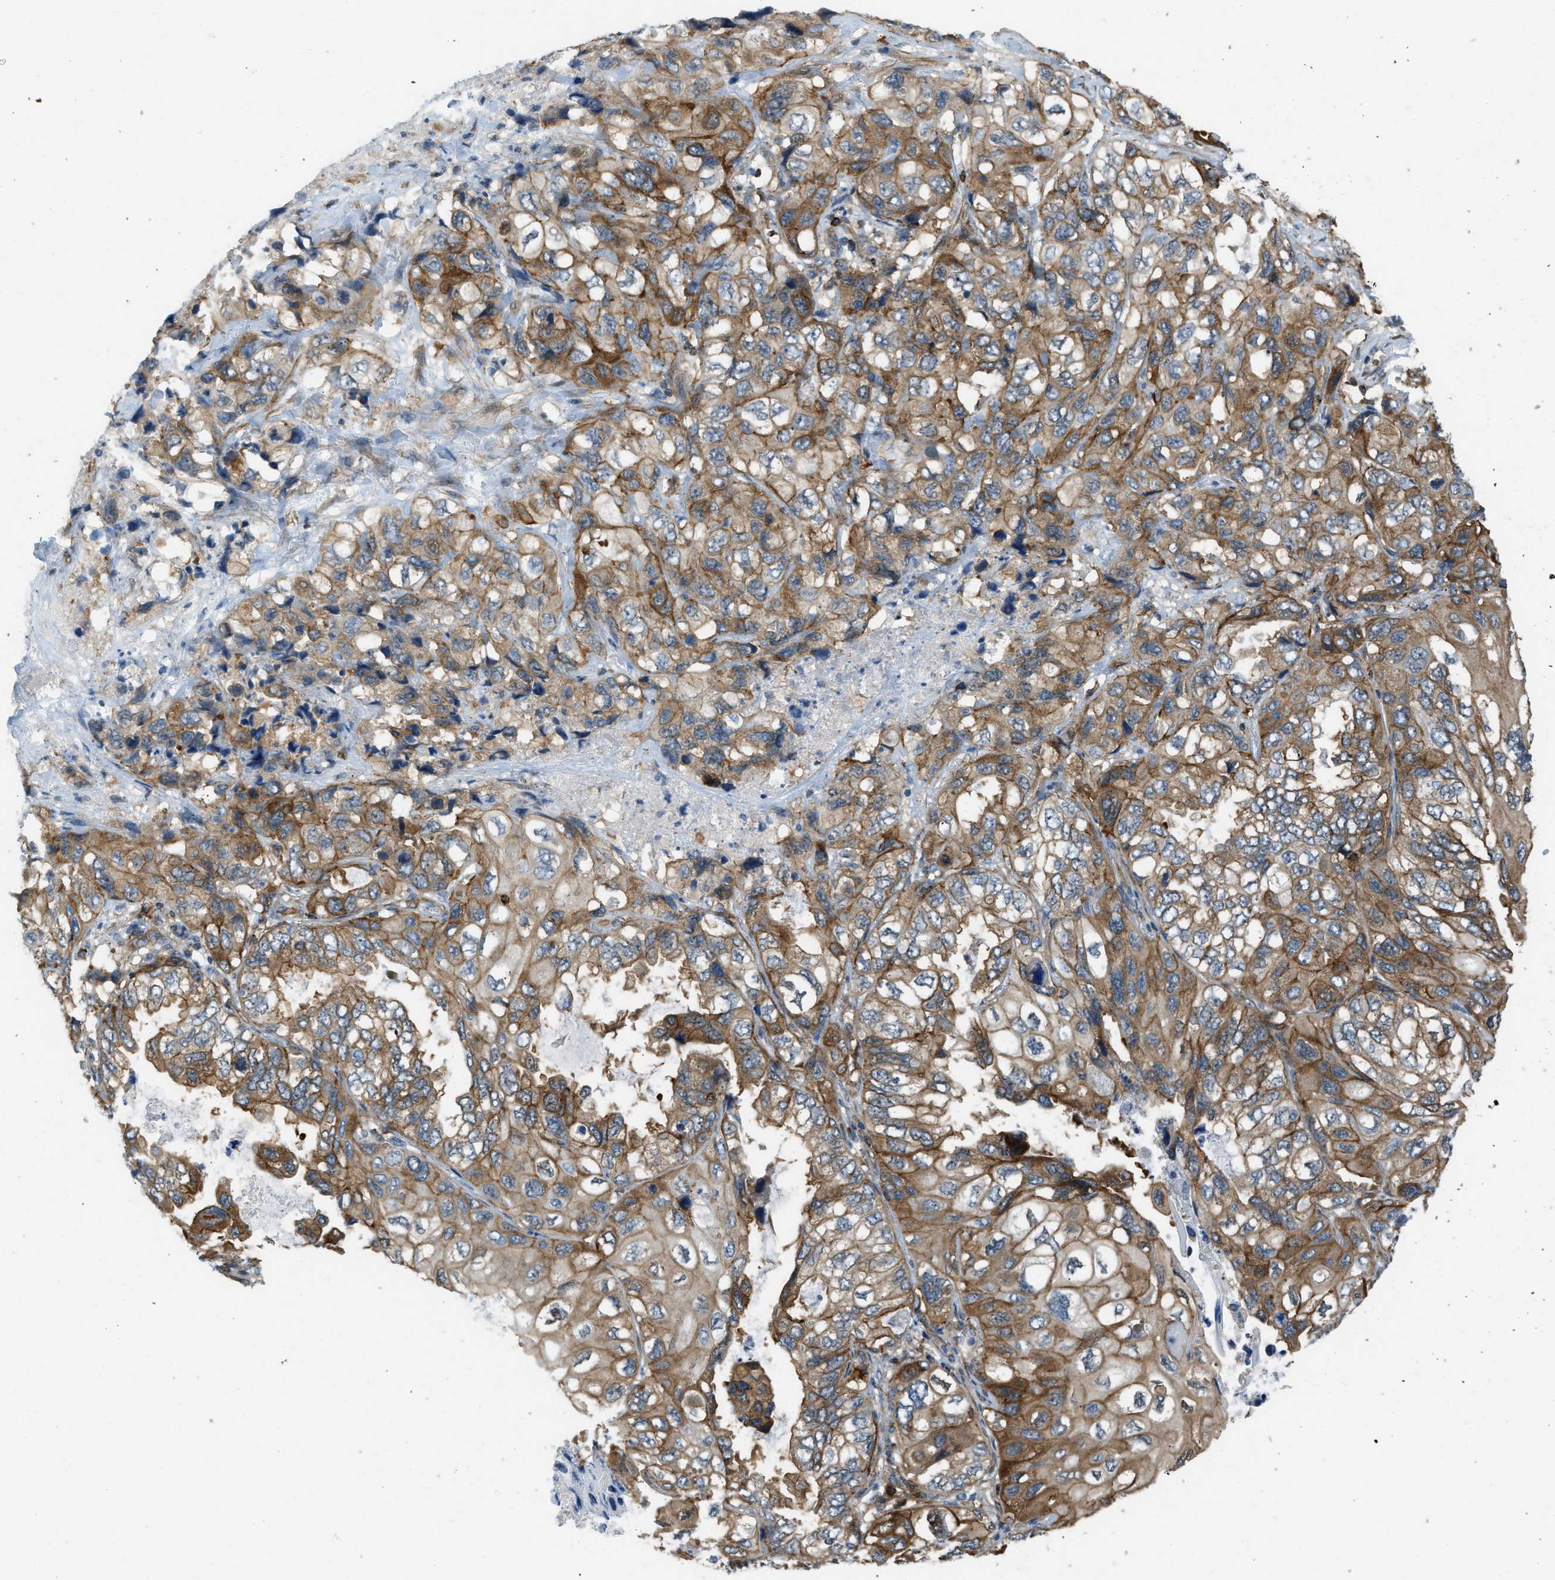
{"staining": {"intensity": "strong", "quantity": ">75%", "location": "cytoplasmic/membranous"}, "tissue": "lung cancer", "cell_type": "Tumor cells", "image_type": "cancer", "snomed": [{"axis": "morphology", "description": "Squamous cell carcinoma, NOS"}, {"axis": "topography", "description": "Lung"}], "caption": "Immunohistochemistry (DAB) staining of human lung cancer exhibits strong cytoplasmic/membranous protein staining in about >75% of tumor cells. (brown staining indicates protein expression, while blue staining denotes nuclei).", "gene": "KIAA1671", "patient": {"sex": "female", "age": 73}}